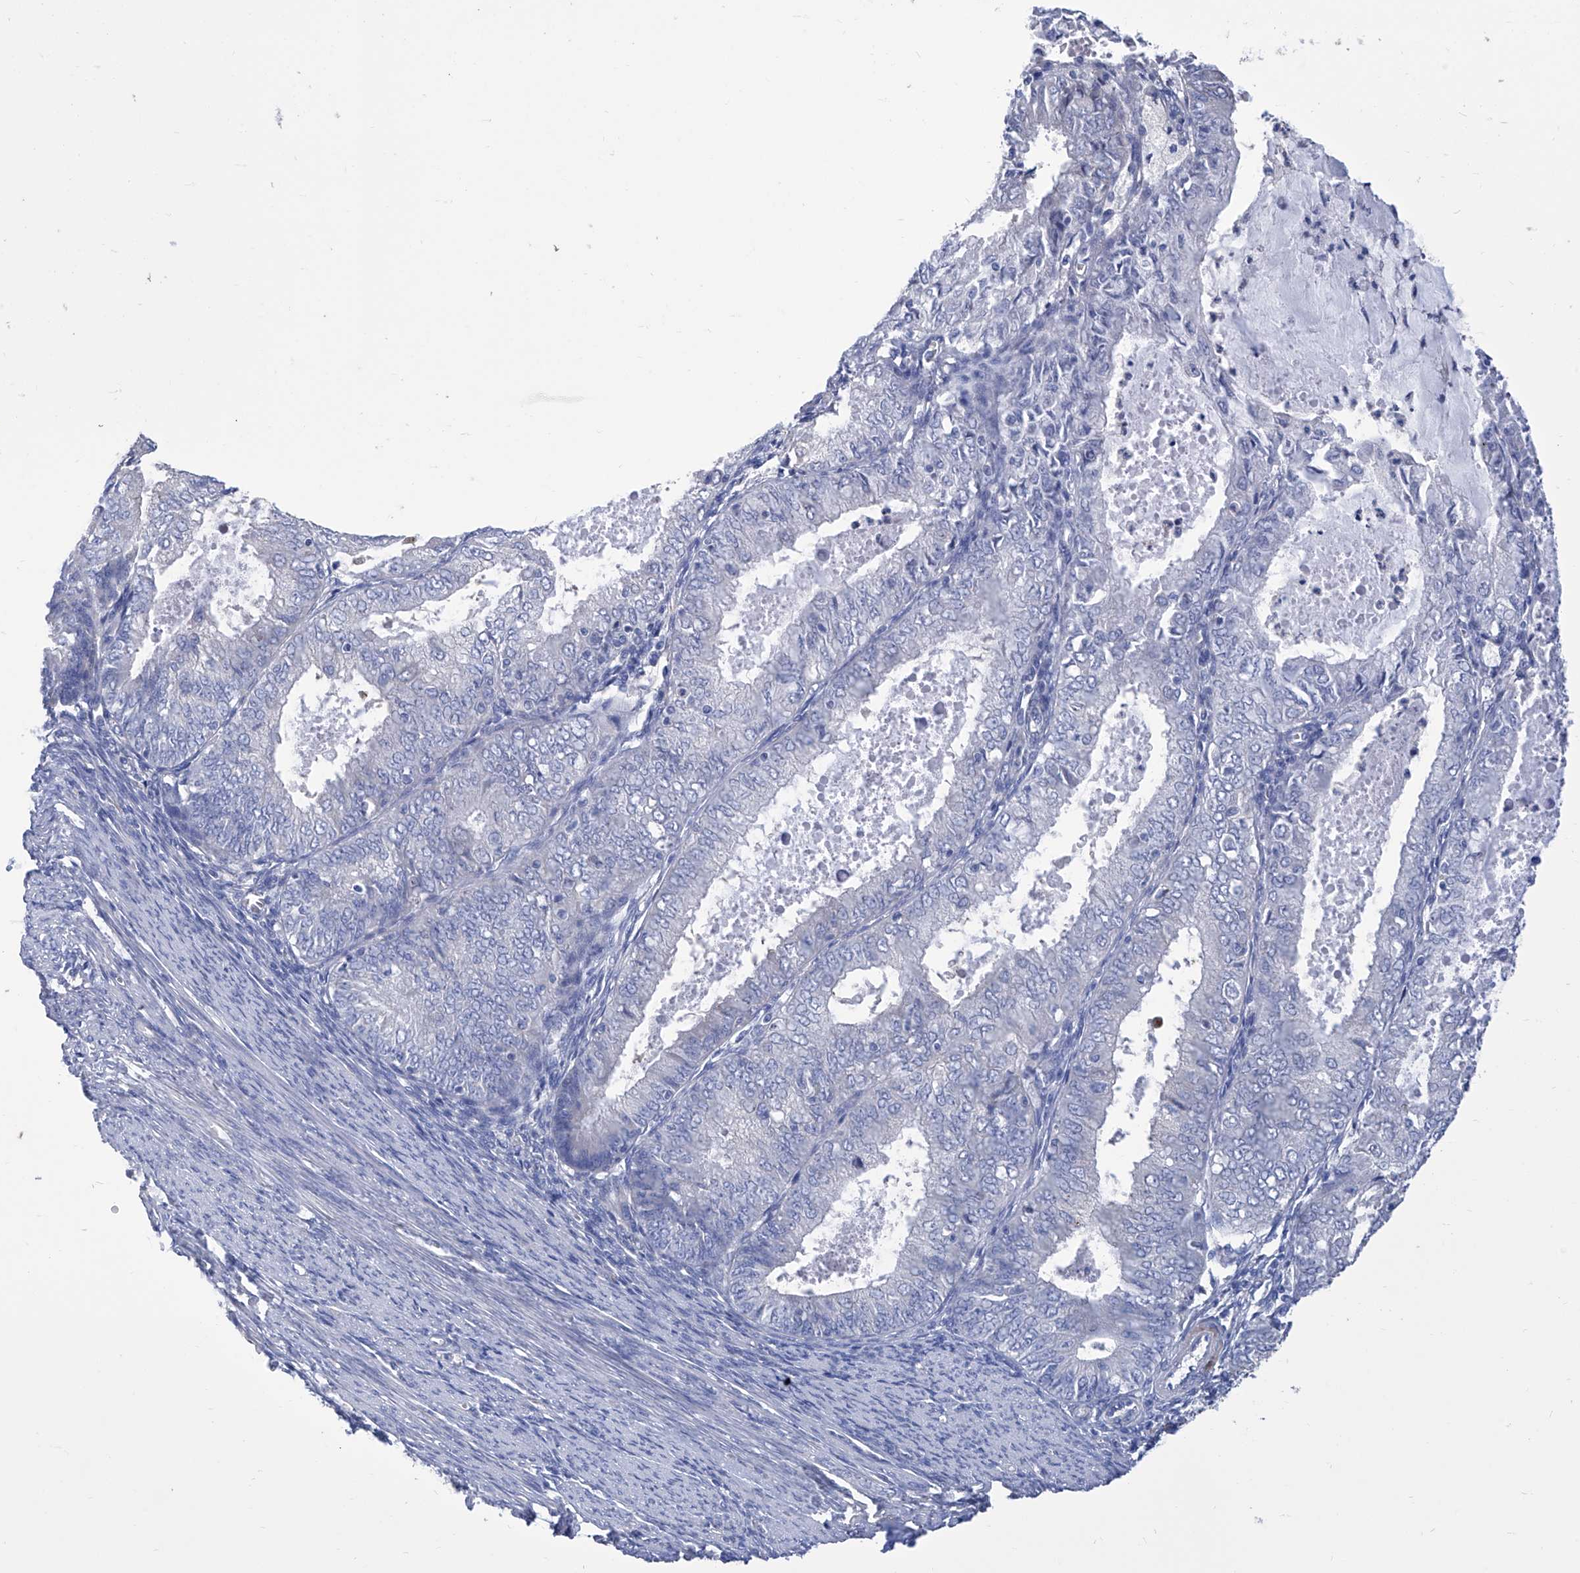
{"staining": {"intensity": "negative", "quantity": "none", "location": "none"}, "tissue": "endometrial cancer", "cell_type": "Tumor cells", "image_type": "cancer", "snomed": [{"axis": "morphology", "description": "Adenocarcinoma, NOS"}, {"axis": "topography", "description": "Endometrium"}], "caption": "DAB immunohistochemical staining of human adenocarcinoma (endometrial) exhibits no significant positivity in tumor cells.", "gene": "SMS", "patient": {"sex": "female", "age": 57}}